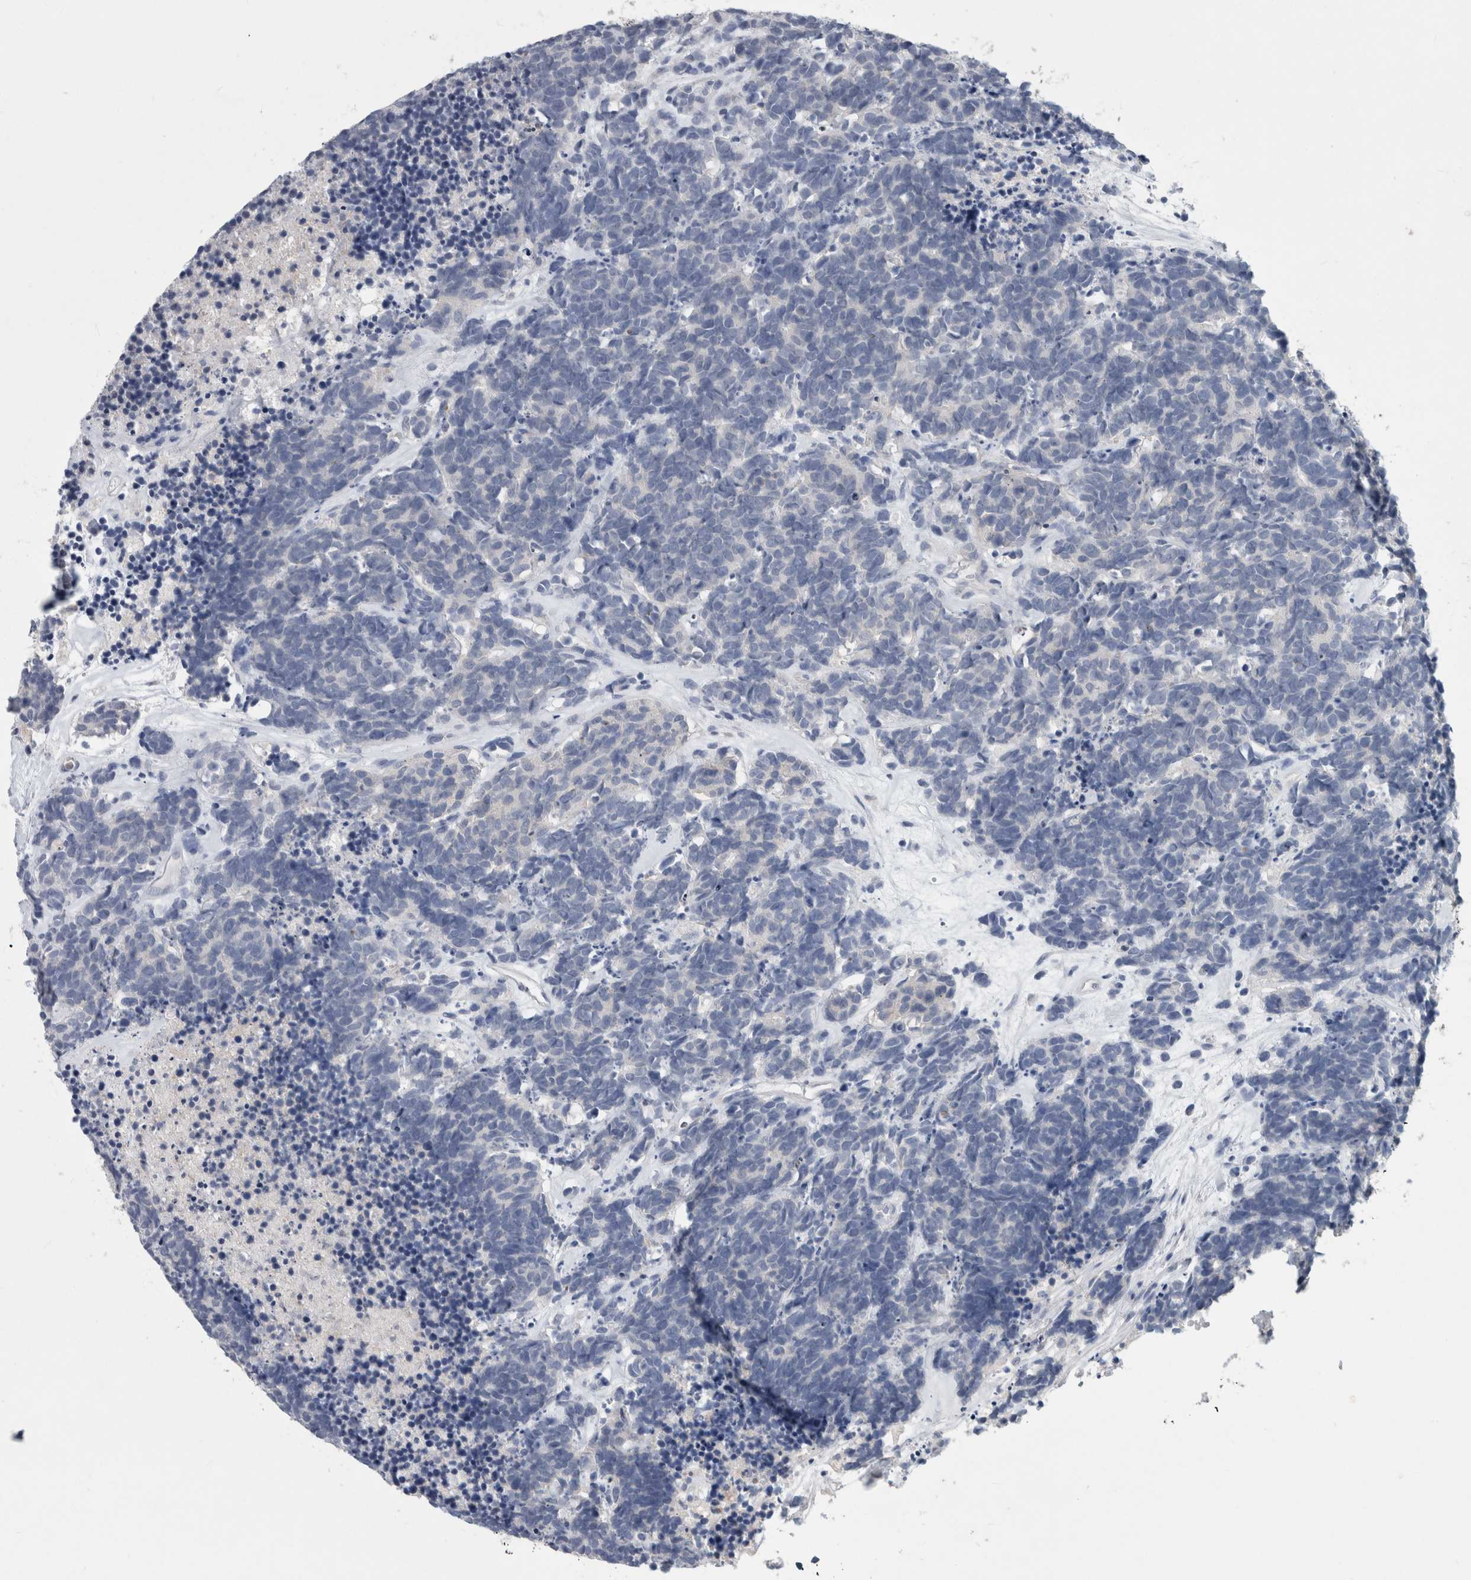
{"staining": {"intensity": "negative", "quantity": "none", "location": "none"}, "tissue": "carcinoid", "cell_type": "Tumor cells", "image_type": "cancer", "snomed": [{"axis": "morphology", "description": "Carcinoma, NOS"}, {"axis": "morphology", "description": "Carcinoid, malignant, NOS"}, {"axis": "topography", "description": "Urinary bladder"}], "caption": "This is an IHC histopathology image of human carcinoid. There is no positivity in tumor cells.", "gene": "FAM83H", "patient": {"sex": "male", "age": 57}}